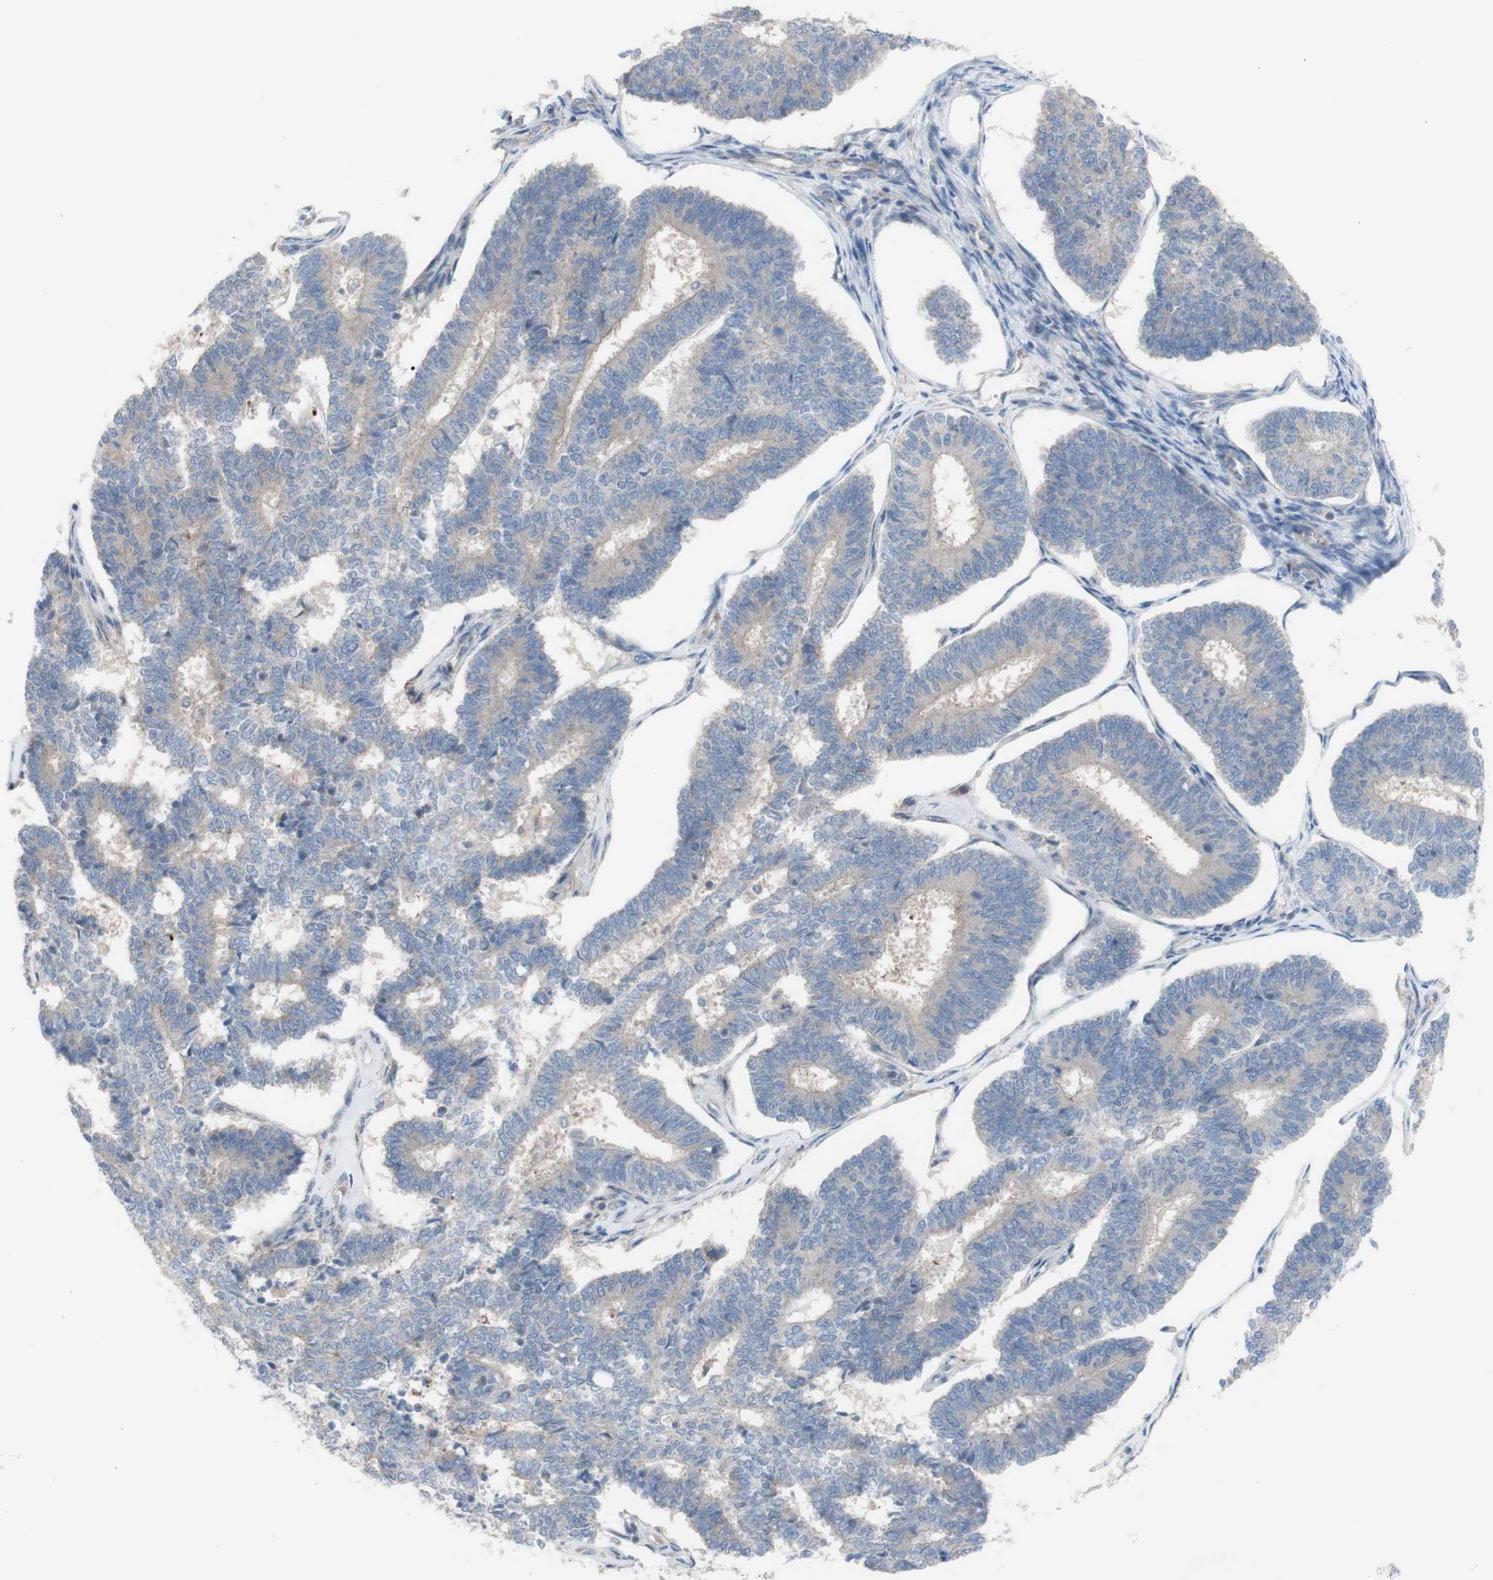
{"staining": {"intensity": "weak", "quantity": "<25%", "location": "cytoplasmic/membranous"}, "tissue": "endometrial cancer", "cell_type": "Tumor cells", "image_type": "cancer", "snomed": [{"axis": "morphology", "description": "Adenocarcinoma, NOS"}, {"axis": "topography", "description": "Endometrium"}], "caption": "Immunohistochemistry (IHC) image of human endometrial cancer stained for a protein (brown), which demonstrates no staining in tumor cells. (Stains: DAB (3,3'-diaminobenzidine) IHC with hematoxylin counter stain, Microscopy: brightfield microscopy at high magnification).", "gene": "C3orf52", "patient": {"sex": "female", "age": 70}}